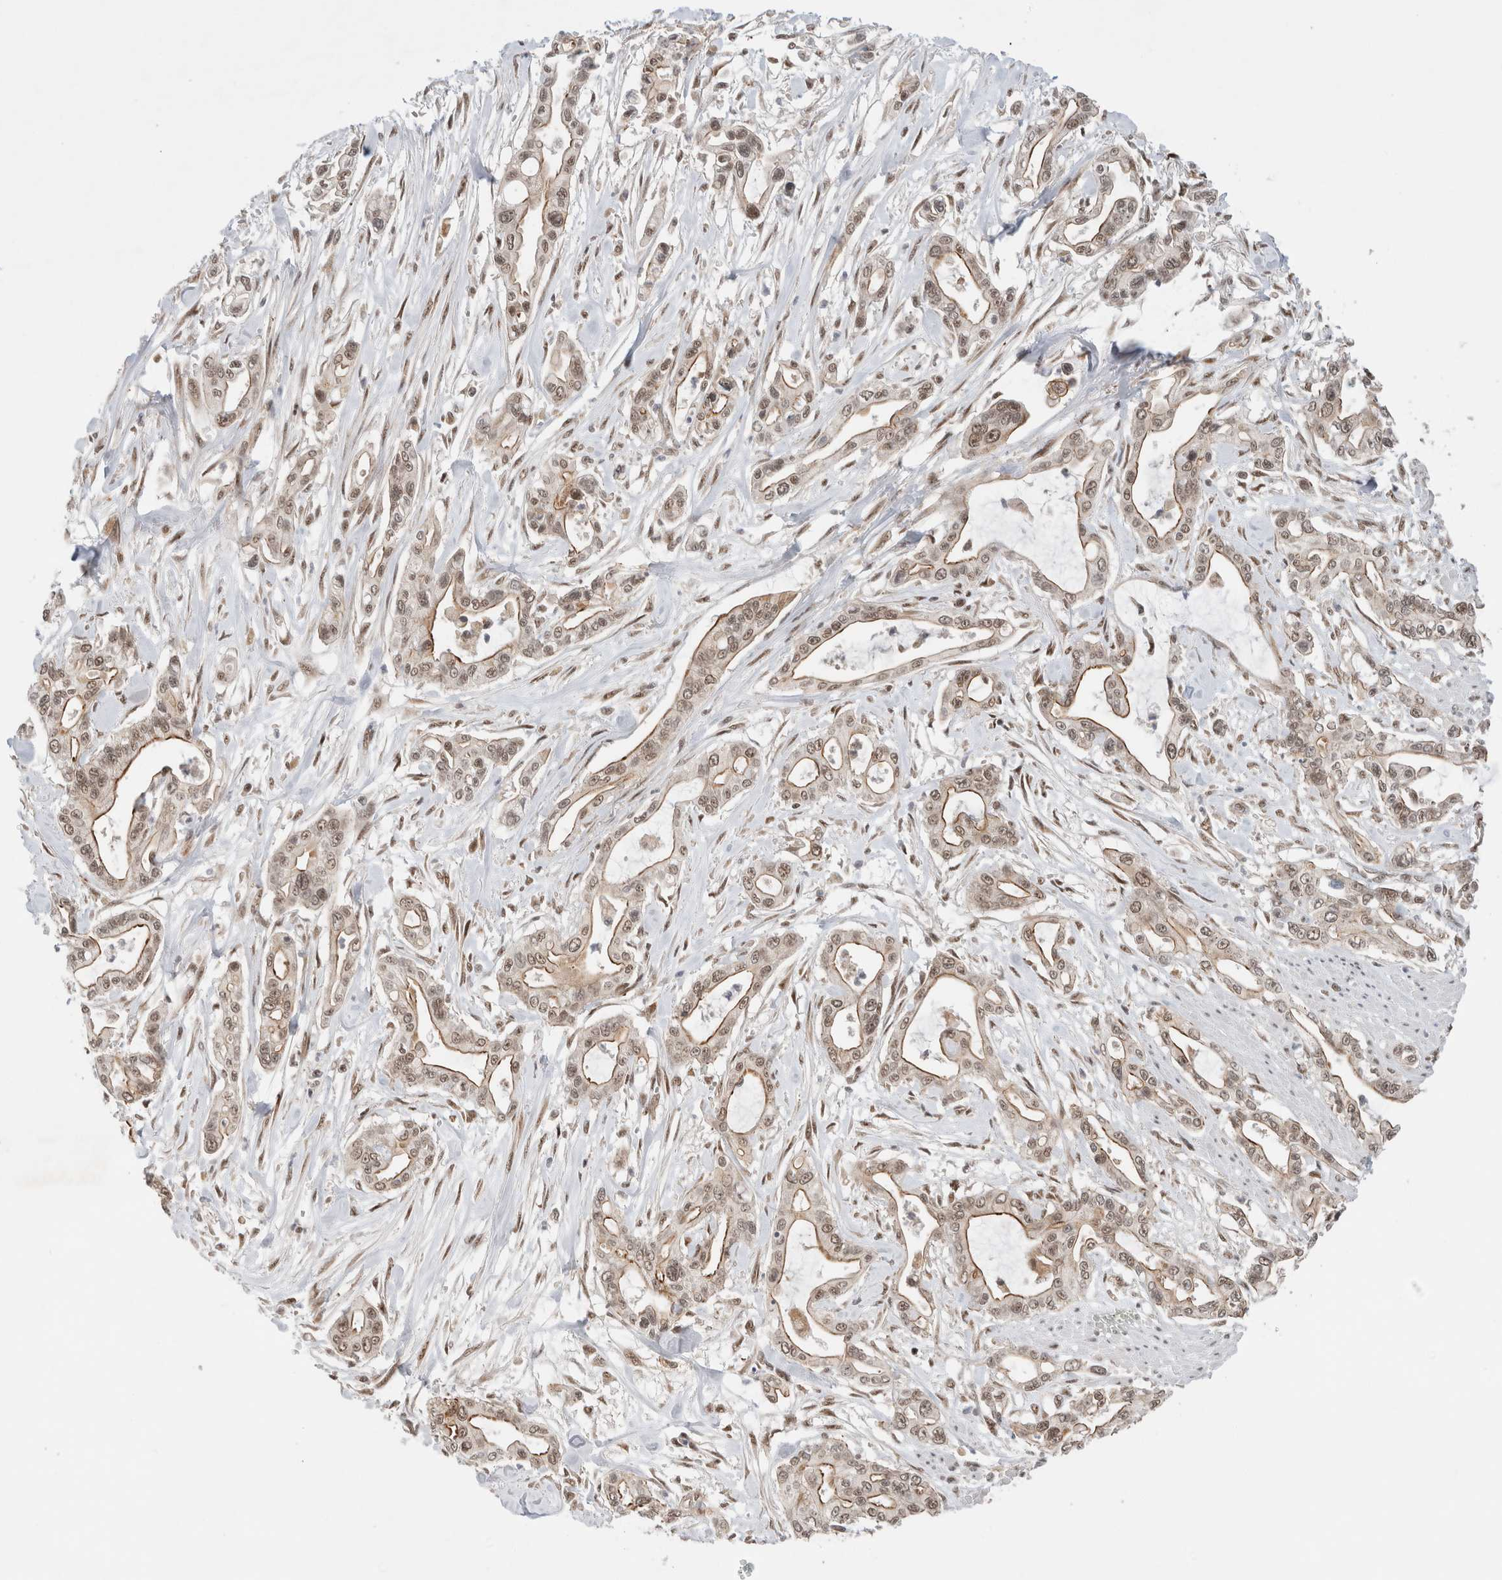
{"staining": {"intensity": "weak", "quantity": ">75%", "location": "cytoplasmic/membranous,nuclear"}, "tissue": "pancreatic cancer", "cell_type": "Tumor cells", "image_type": "cancer", "snomed": [{"axis": "morphology", "description": "Adenocarcinoma, NOS"}, {"axis": "topography", "description": "Pancreas"}], "caption": "DAB immunohistochemical staining of human pancreatic cancer (adenocarcinoma) exhibits weak cytoplasmic/membranous and nuclear protein staining in about >75% of tumor cells.", "gene": "NCAPG2", "patient": {"sex": "male", "age": 68}}